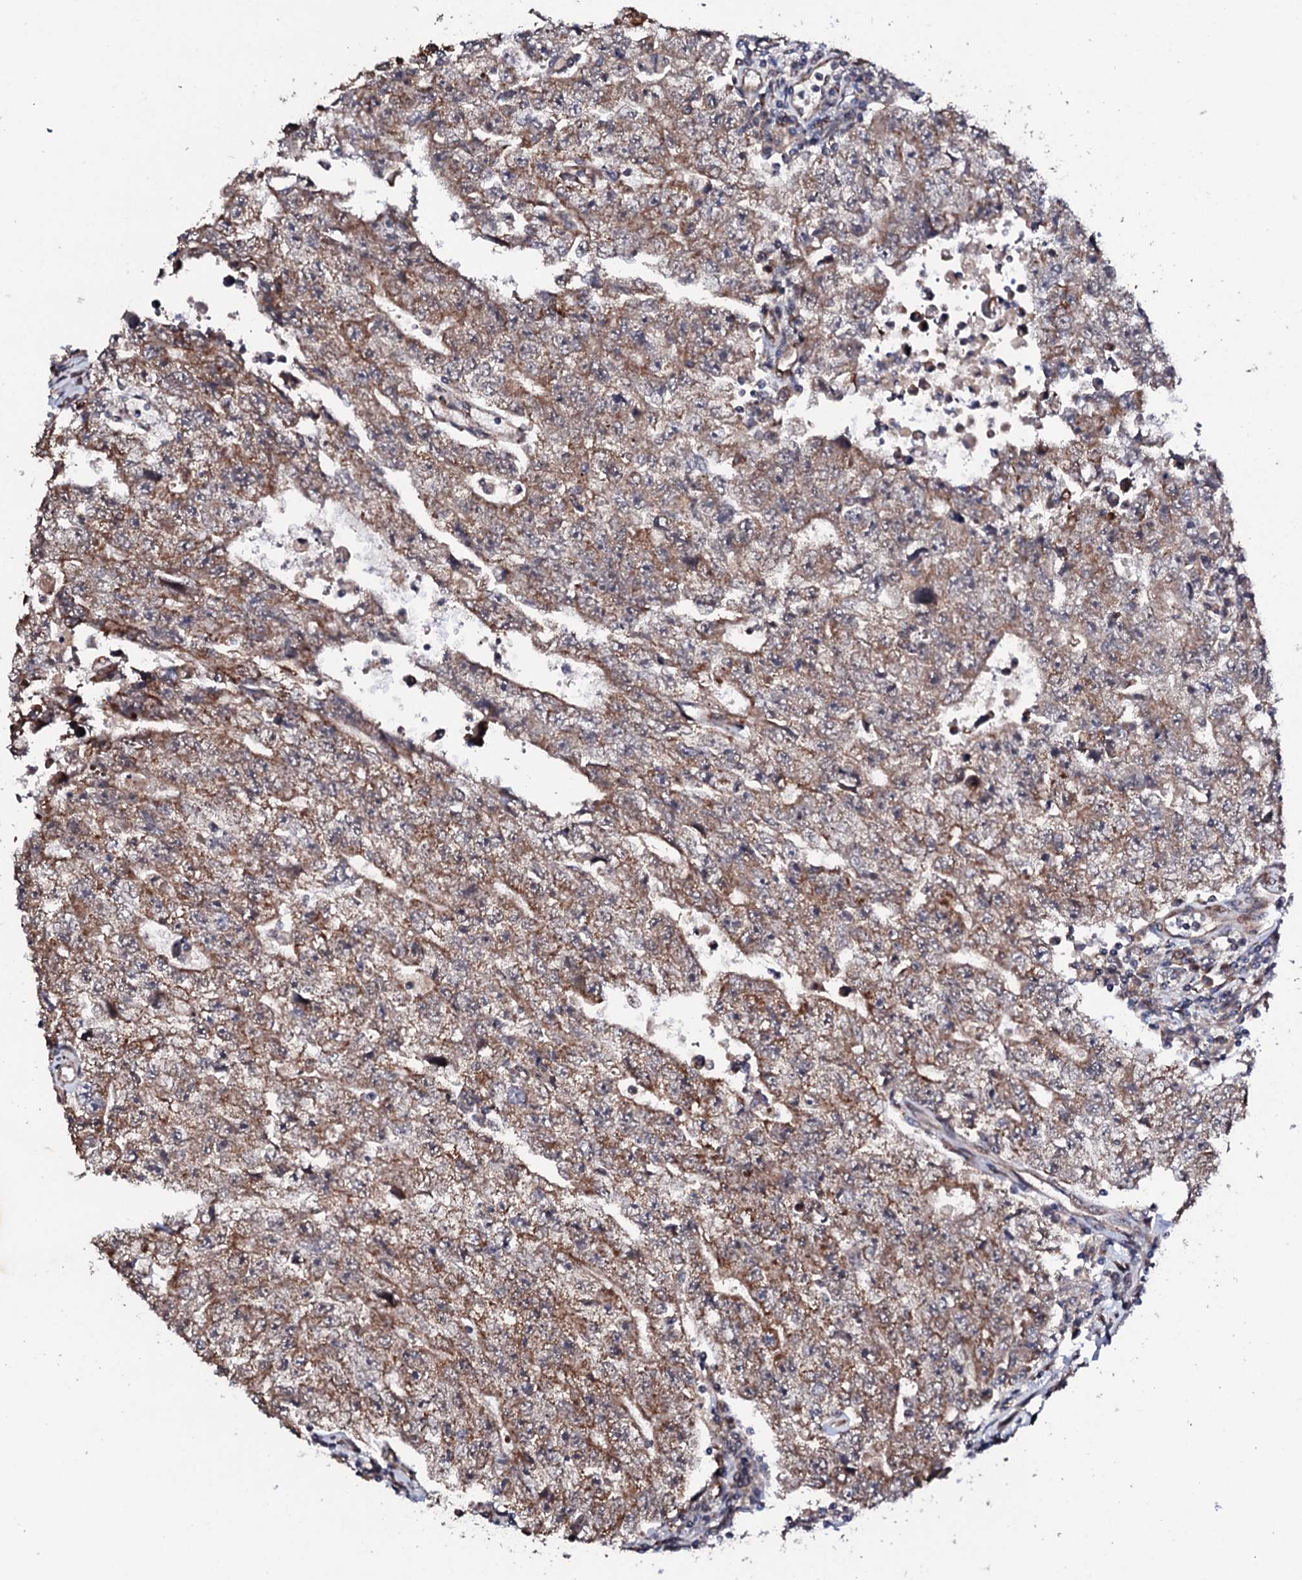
{"staining": {"intensity": "moderate", "quantity": ">75%", "location": "cytoplasmic/membranous"}, "tissue": "testis cancer", "cell_type": "Tumor cells", "image_type": "cancer", "snomed": [{"axis": "morphology", "description": "Carcinoma, Embryonal, NOS"}, {"axis": "topography", "description": "Testis"}], "caption": "Brown immunohistochemical staining in human testis embryonal carcinoma demonstrates moderate cytoplasmic/membranous positivity in about >75% of tumor cells.", "gene": "MTIF3", "patient": {"sex": "male", "age": 17}}